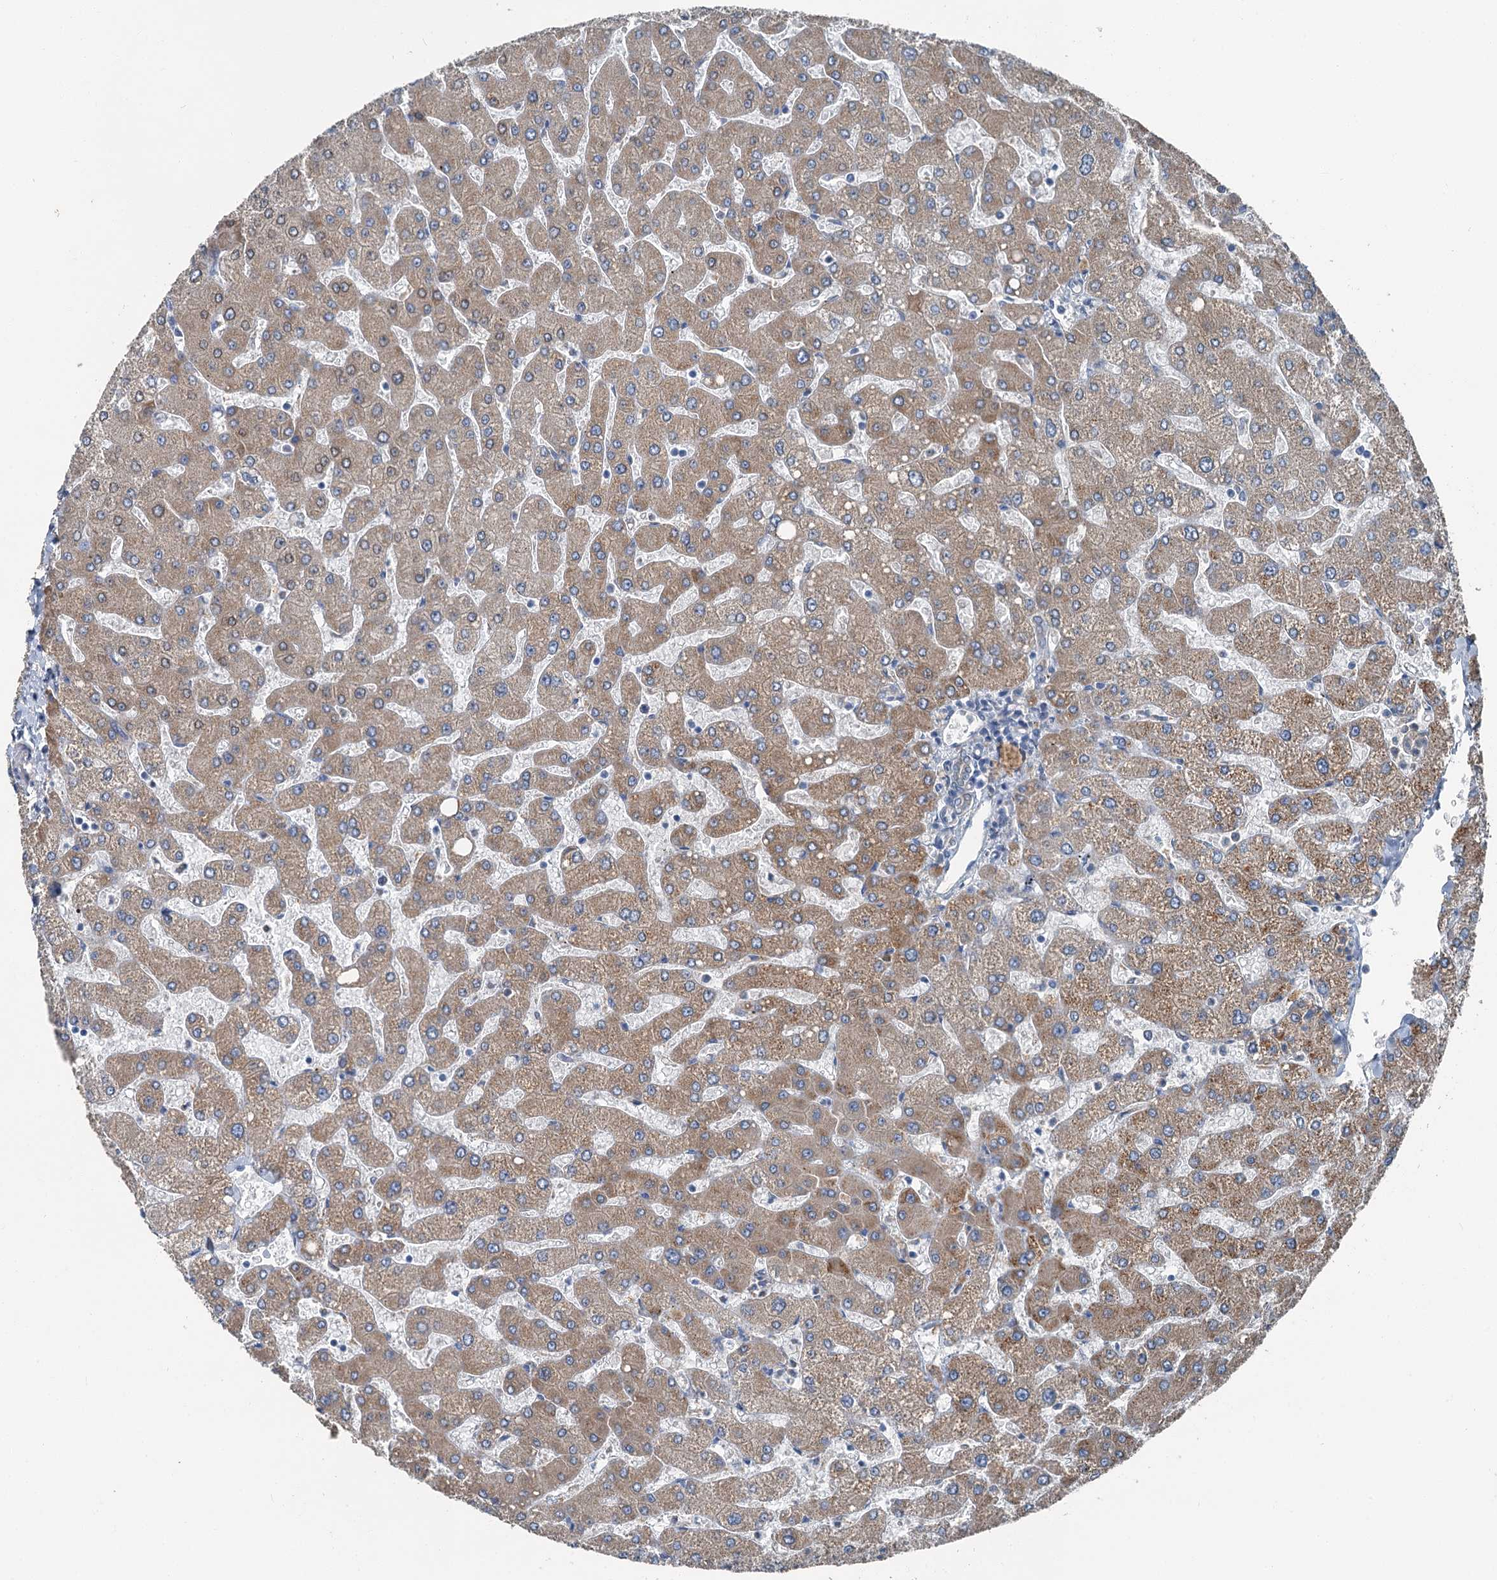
{"staining": {"intensity": "negative", "quantity": "none", "location": "none"}, "tissue": "liver", "cell_type": "Cholangiocytes", "image_type": "normal", "snomed": [{"axis": "morphology", "description": "Normal tissue, NOS"}, {"axis": "topography", "description": "Liver"}], "caption": "Immunohistochemical staining of unremarkable liver demonstrates no significant expression in cholangiocytes. The staining is performed using DAB (3,3'-diaminobenzidine) brown chromogen with nuclei counter-stained in using hematoxylin.", "gene": "C6orf120", "patient": {"sex": "male", "age": 55}}